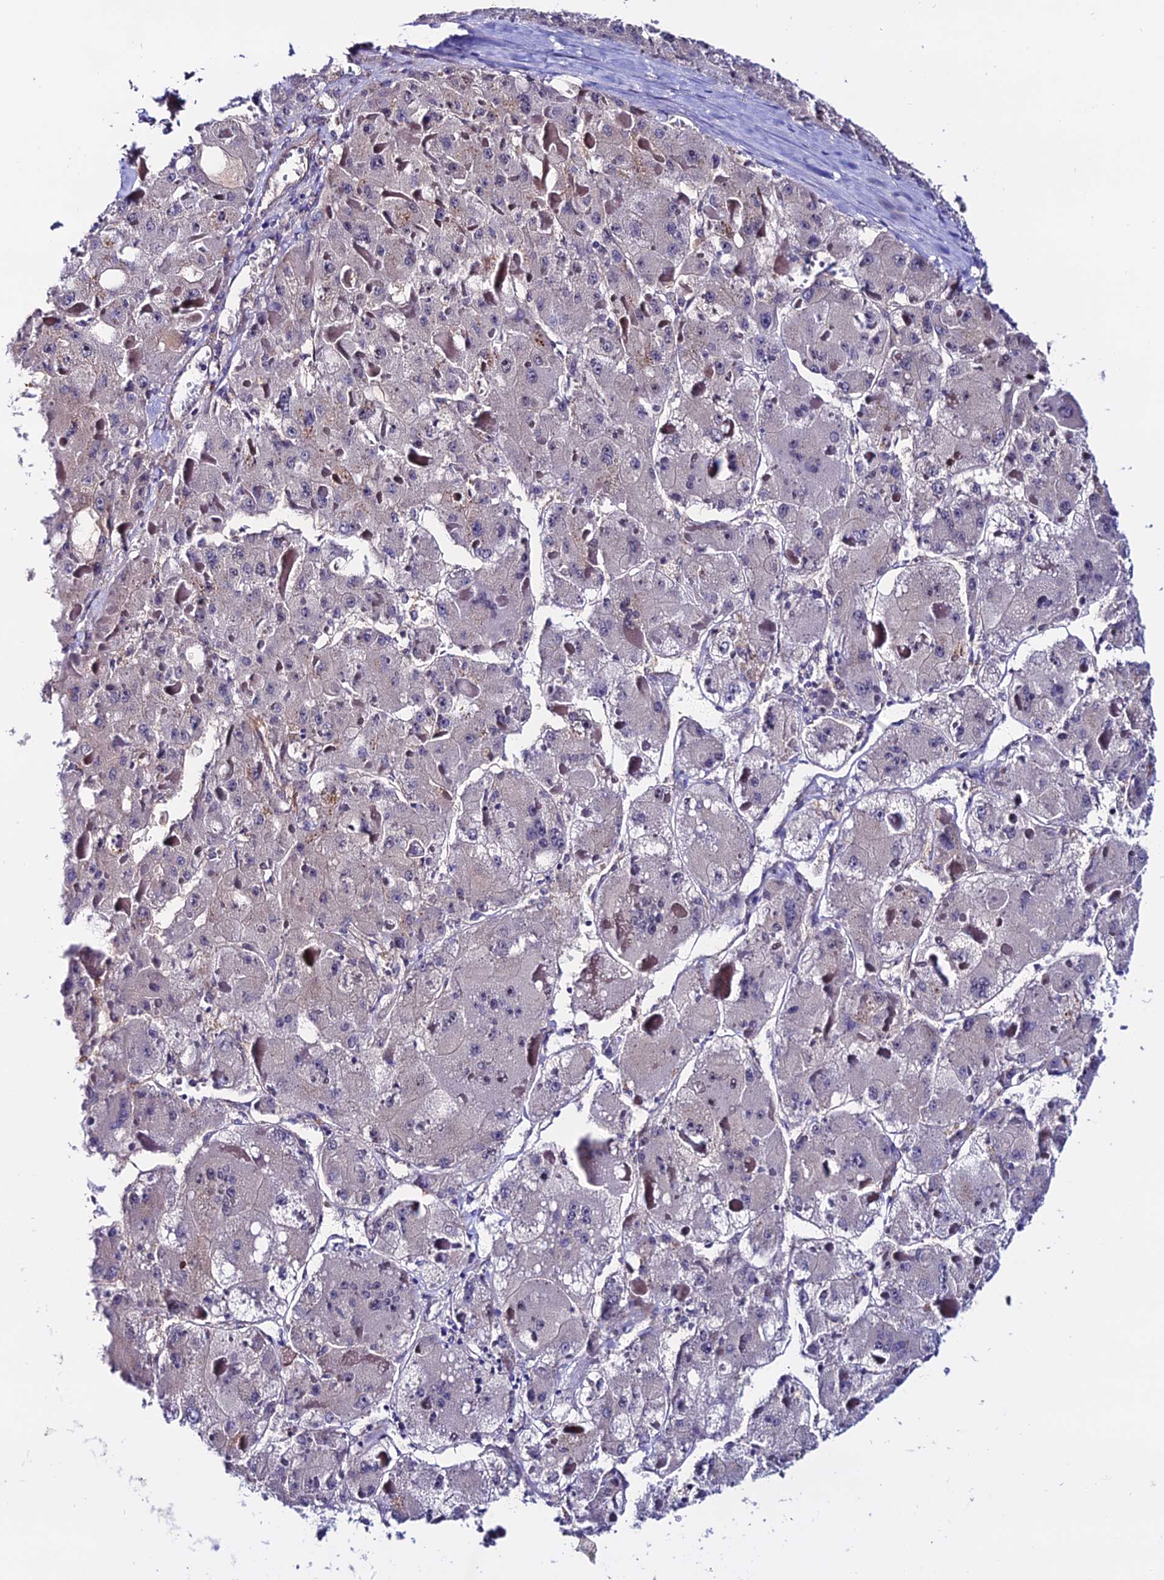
{"staining": {"intensity": "weak", "quantity": "<25%", "location": "nuclear"}, "tissue": "liver cancer", "cell_type": "Tumor cells", "image_type": "cancer", "snomed": [{"axis": "morphology", "description": "Carcinoma, Hepatocellular, NOS"}, {"axis": "topography", "description": "Liver"}], "caption": "An image of hepatocellular carcinoma (liver) stained for a protein reveals no brown staining in tumor cells.", "gene": "FZD8", "patient": {"sex": "female", "age": 73}}